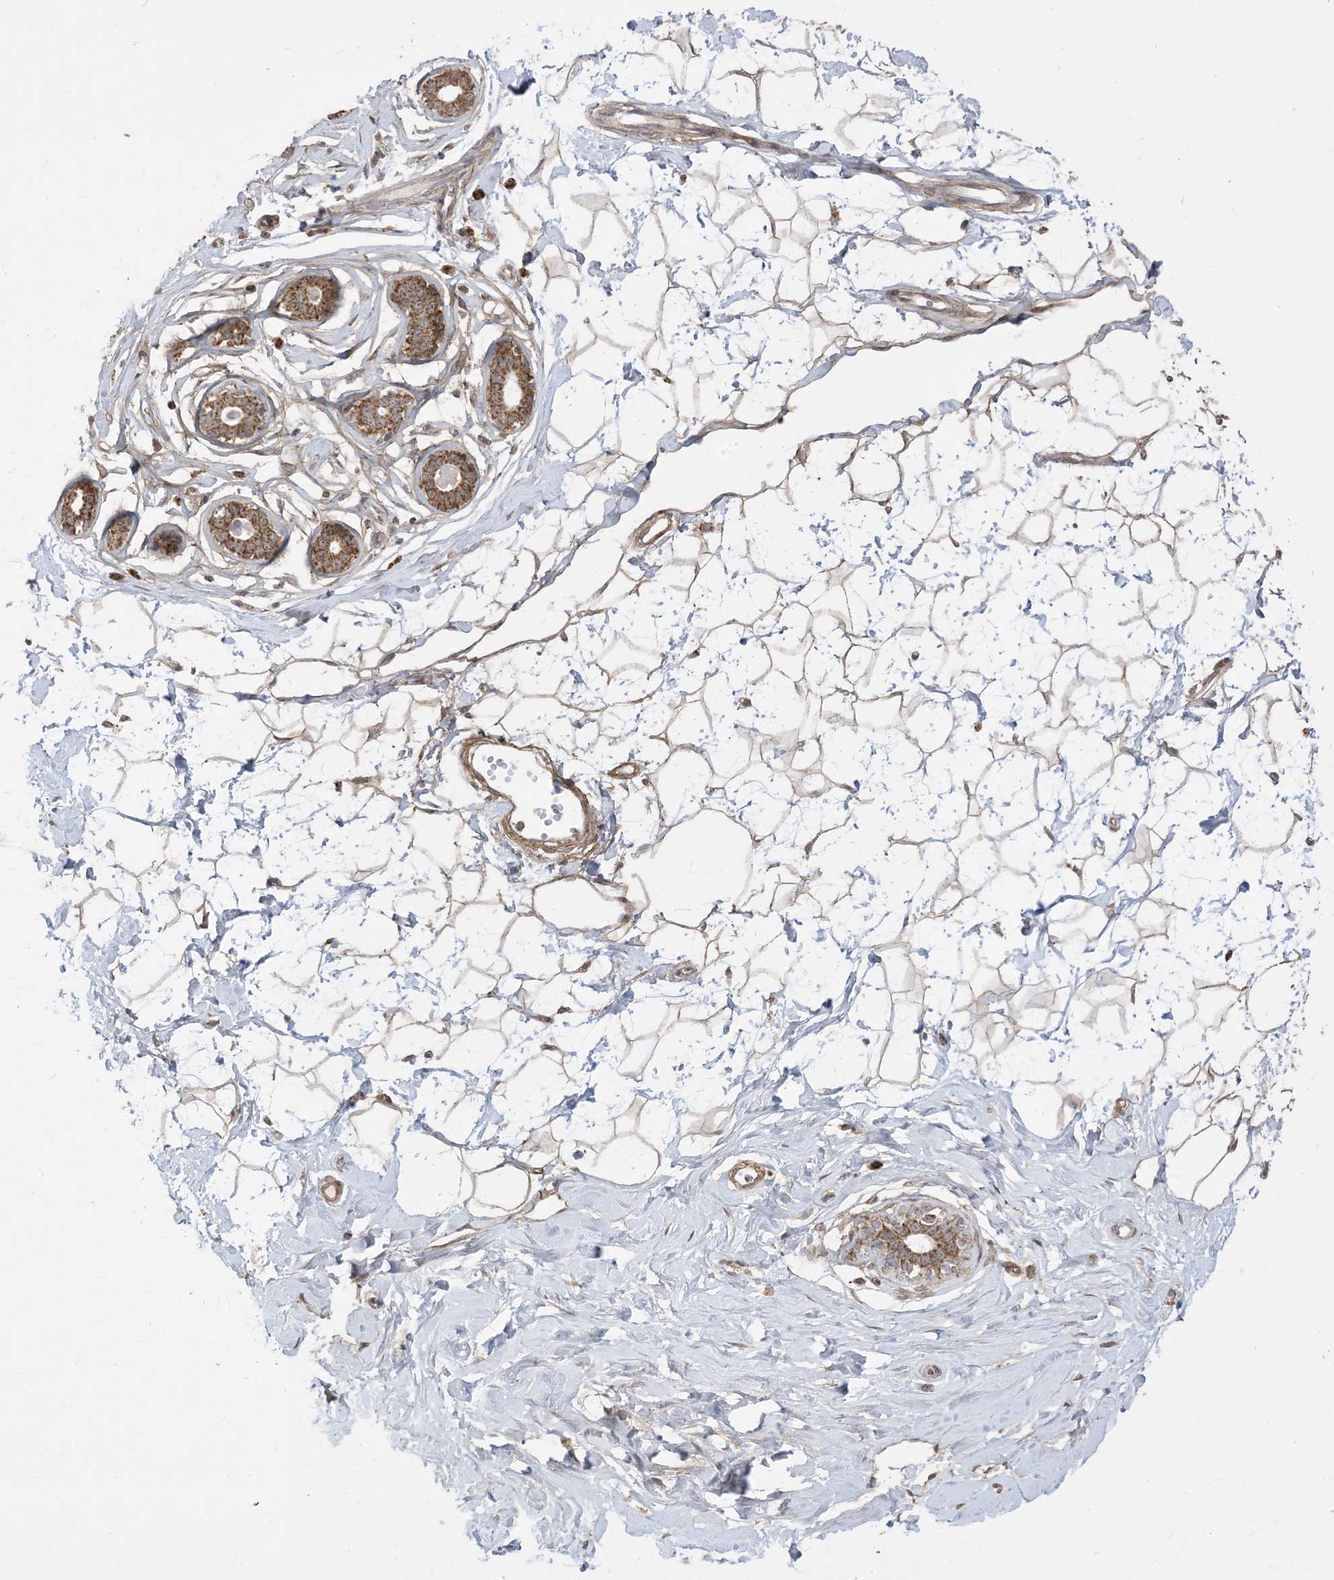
{"staining": {"intensity": "moderate", "quantity": ">75%", "location": "cytoplasmic/membranous"}, "tissue": "breast", "cell_type": "Adipocytes", "image_type": "normal", "snomed": [{"axis": "morphology", "description": "Normal tissue, NOS"}, {"axis": "morphology", "description": "Adenoma, NOS"}, {"axis": "topography", "description": "Breast"}], "caption": "Protein staining of benign breast displays moderate cytoplasmic/membranous expression in approximately >75% of adipocytes. Using DAB (brown) and hematoxylin (blue) stains, captured at high magnification using brightfield microscopy.", "gene": "SIRT3", "patient": {"sex": "female", "age": 23}}